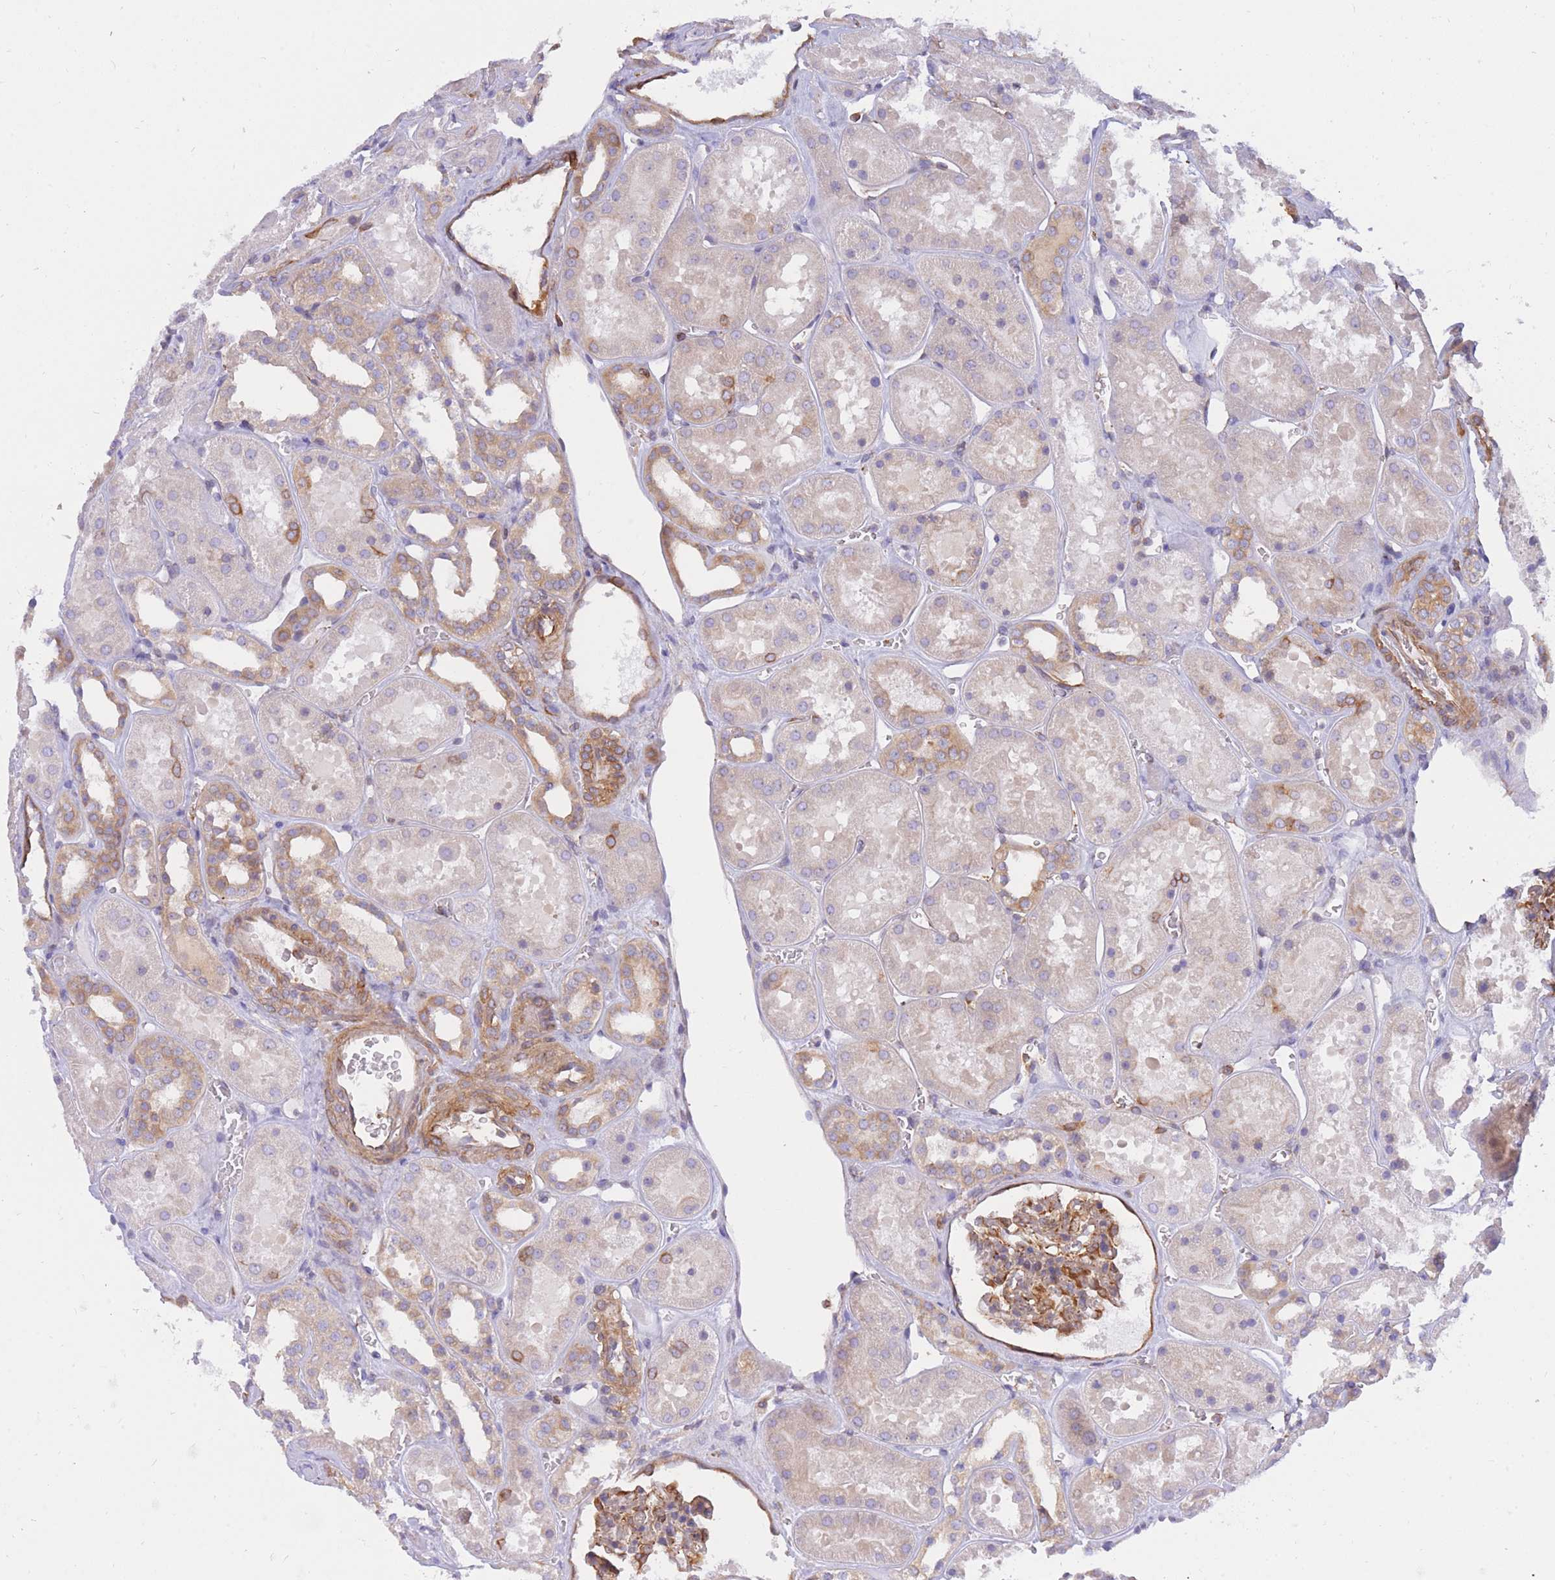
{"staining": {"intensity": "strong", "quantity": "25%-75%", "location": "cytoplasmic/membranous"}, "tissue": "kidney", "cell_type": "Cells in glomeruli", "image_type": "normal", "snomed": [{"axis": "morphology", "description": "Normal tissue, NOS"}, {"axis": "topography", "description": "Kidney"}], "caption": "A brown stain labels strong cytoplasmic/membranous staining of a protein in cells in glomeruli of unremarkable human kidney.", "gene": "REM1", "patient": {"sex": "female", "age": 41}}